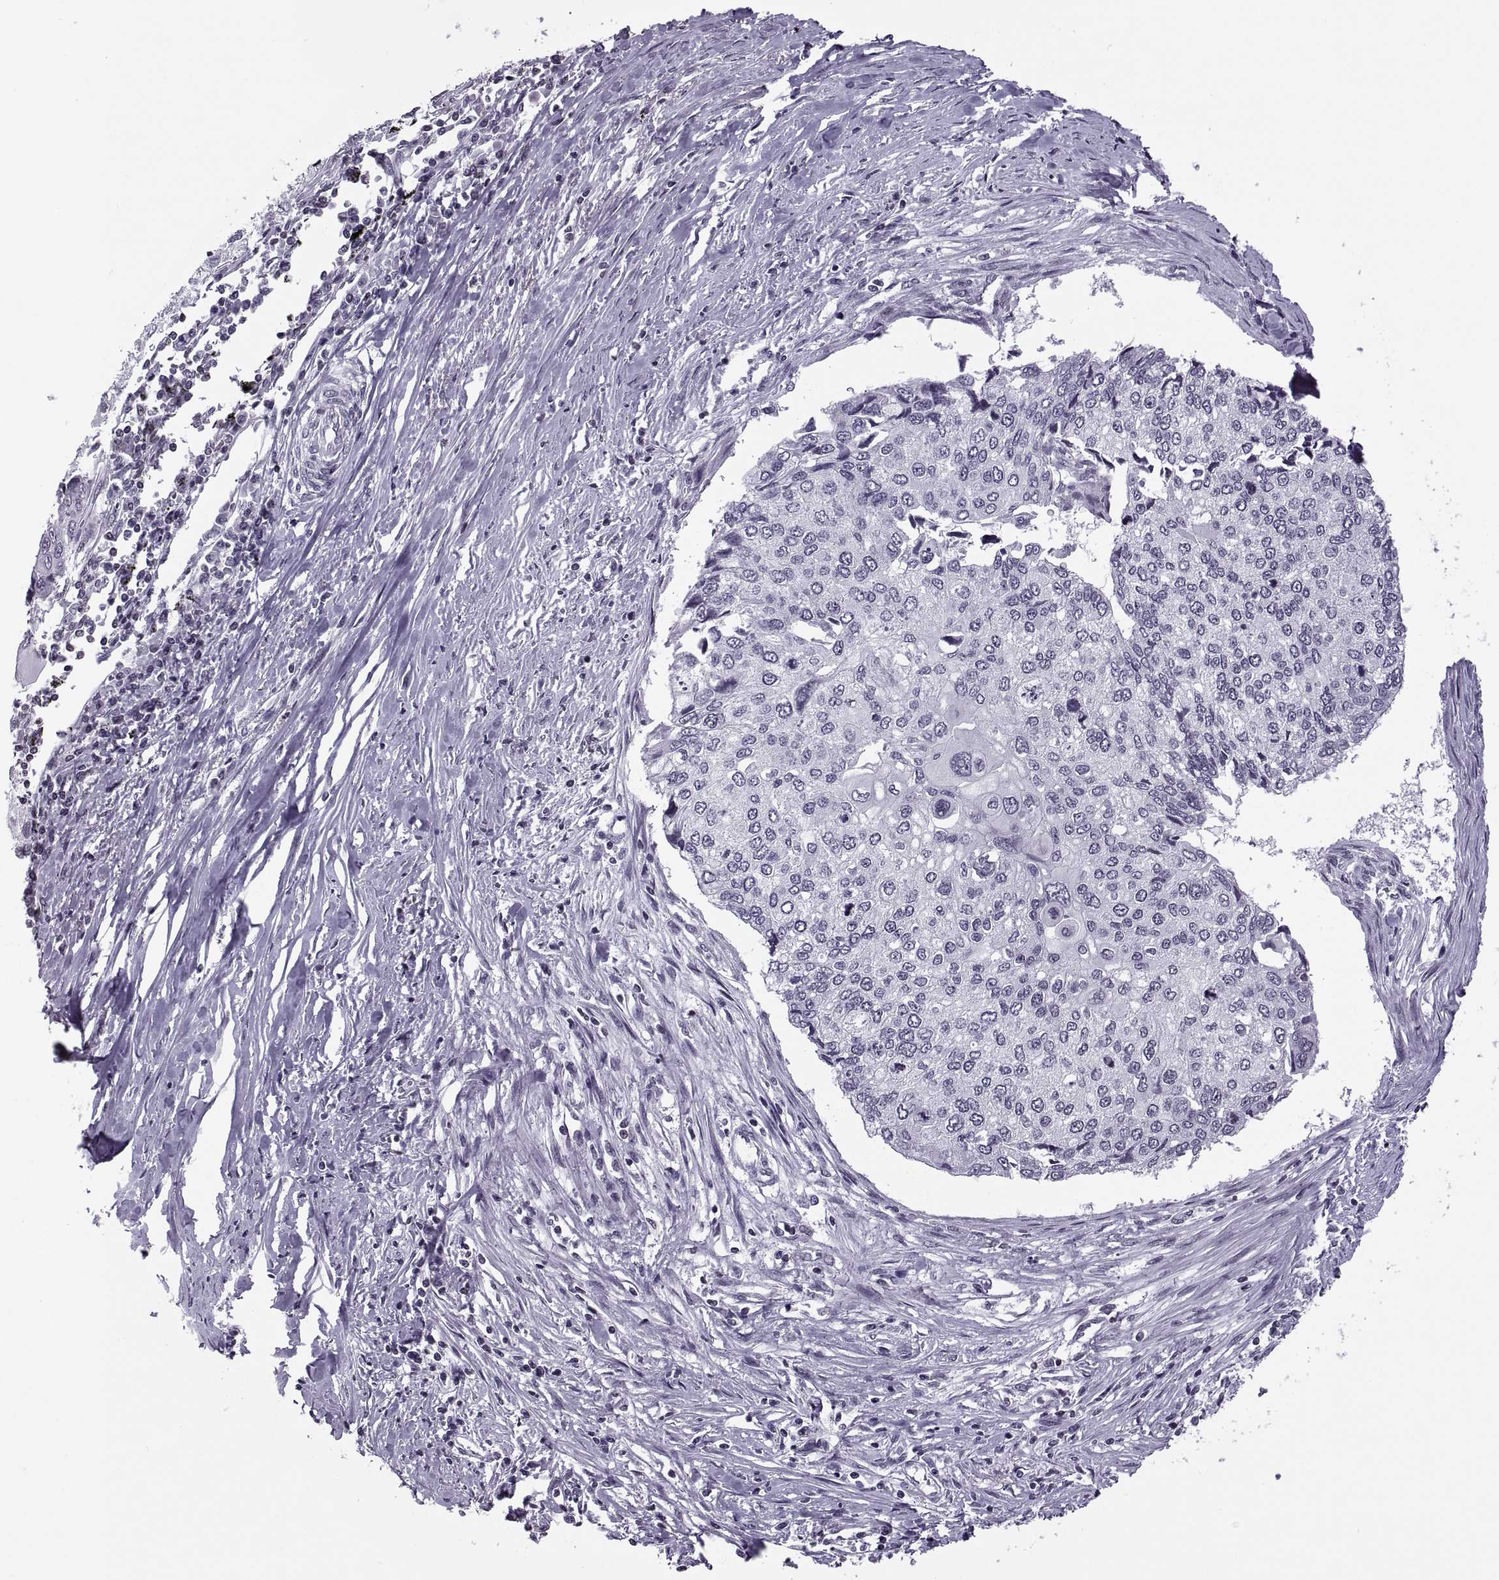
{"staining": {"intensity": "negative", "quantity": "none", "location": "none"}, "tissue": "lung cancer", "cell_type": "Tumor cells", "image_type": "cancer", "snomed": [{"axis": "morphology", "description": "Squamous cell carcinoma, NOS"}, {"axis": "morphology", "description": "Squamous cell carcinoma, metastatic, NOS"}, {"axis": "topography", "description": "Lung"}], "caption": "This is an immunohistochemistry (IHC) micrograph of lung cancer (squamous cell carcinoma). There is no expression in tumor cells.", "gene": "H1-8", "patient": {"sex": "male", "age": 63}}